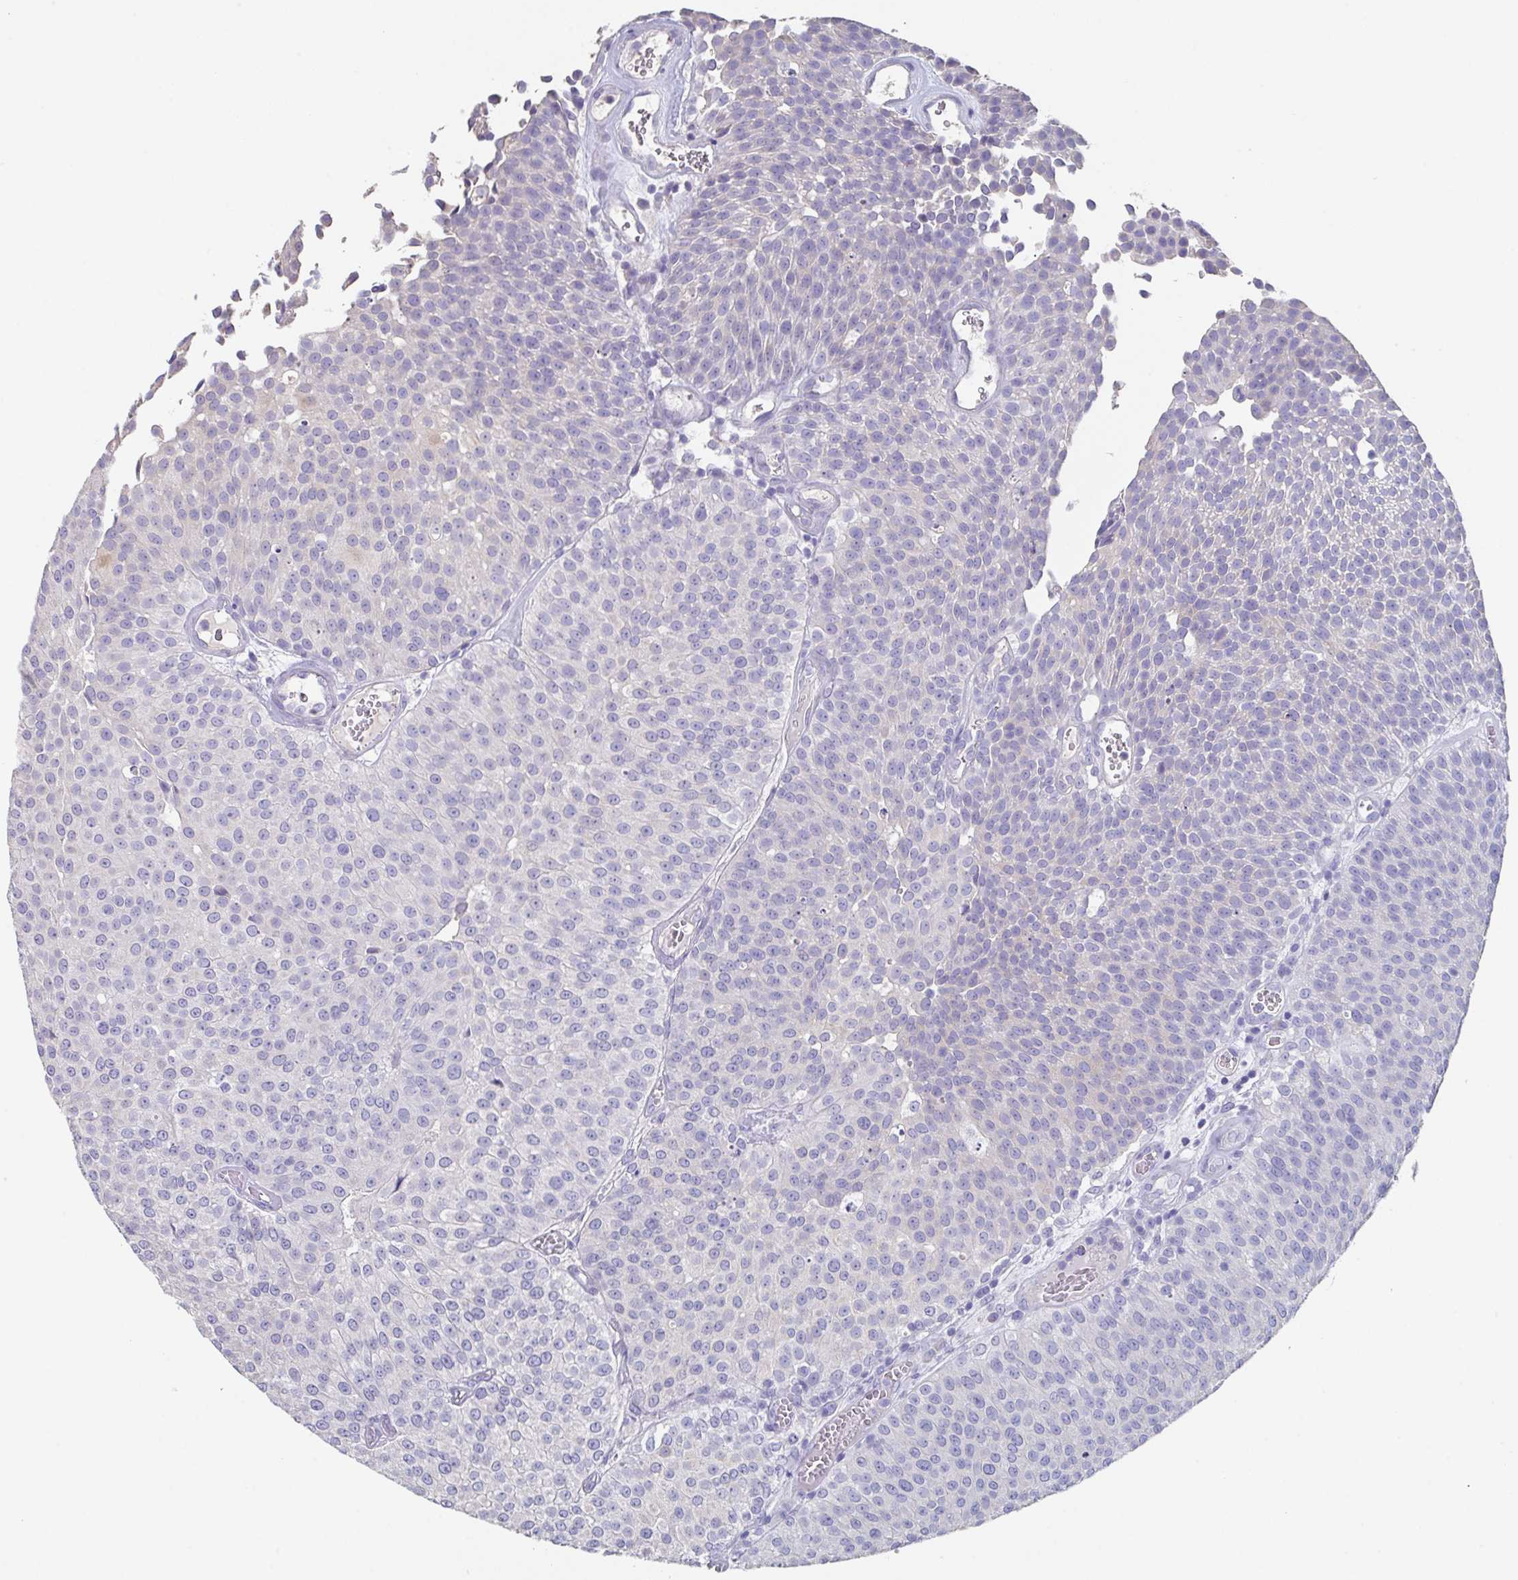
{"staining": {"intensity": "negative", "quantity": "none", "location": "none"}, "tissue": "urothelial cancer", "cell_type": "Tumor cells", "image_type": "cancer", "snomed": [{"axis": "morphology", "description": "Urothelial carcinoma, Low grade"}, {"axis": "topography", "description": "Urinary bladder"}], "caption": "The image reveals no significant expression in tumor cells of low-grade urothelial carcinoma.", "gene": "SLC44A4", "patient": {"sex": "female", "age": 79}}